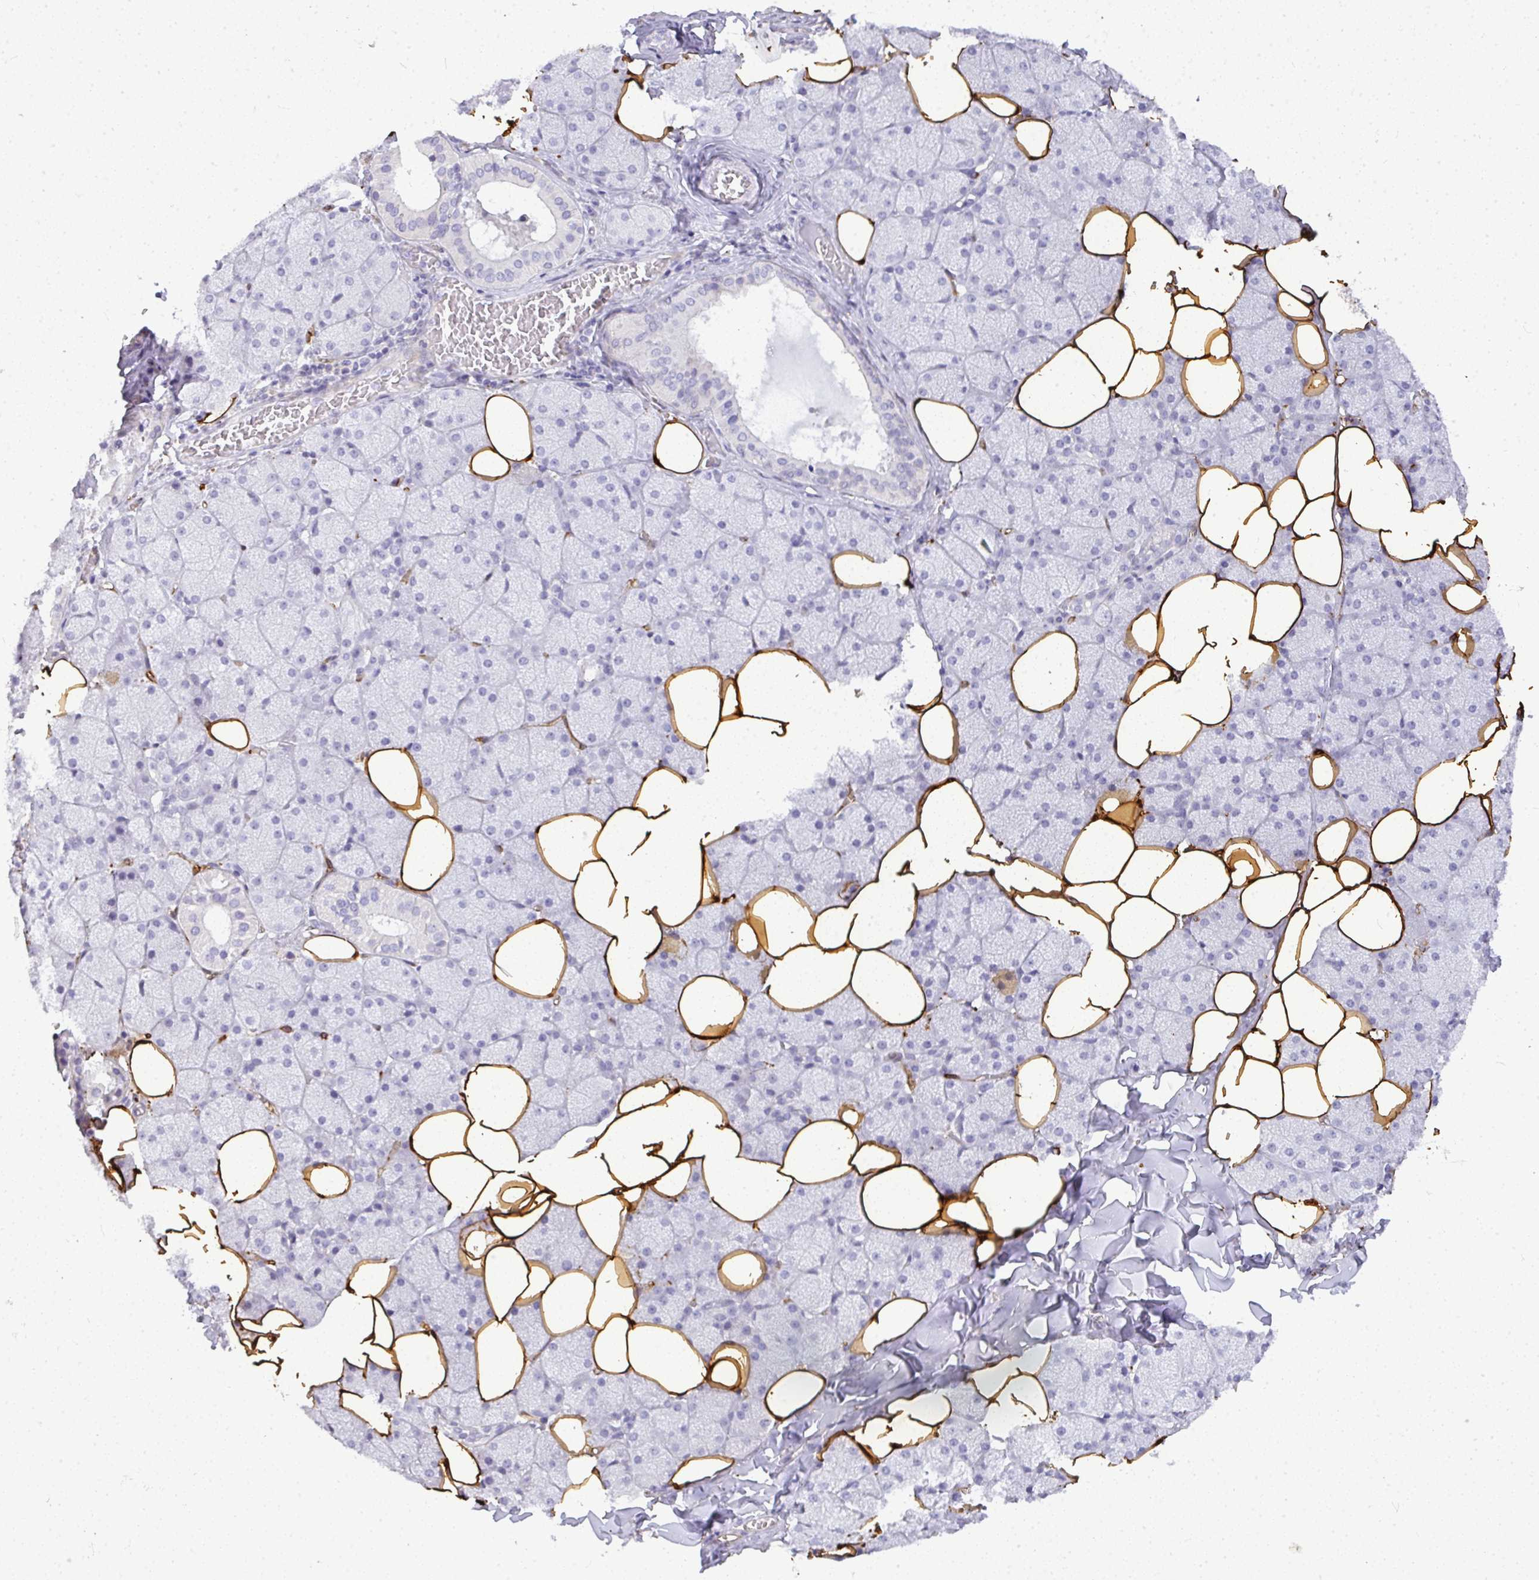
{"staining": {"intensity": "negative", "quantity": "none", "location": "none"}, "tissue": "salivary gland", "cell_type": "Glandular cells", "image_type": "normal", "snomed": [{"axis": "morphology", "description": "Normal tissue, NOS"}, {"axis": "topography", "description": "Salivary gland"}, {"axis": "topography", "description": "Peripheral nerve tissue"}], "caption": "IHC histopathology image of benign salivary gland stained for a protein (brown), which displays no positivity in glandular cells.", "gene": "LIPE", "patient": {"sex": "male", "age": 38}}